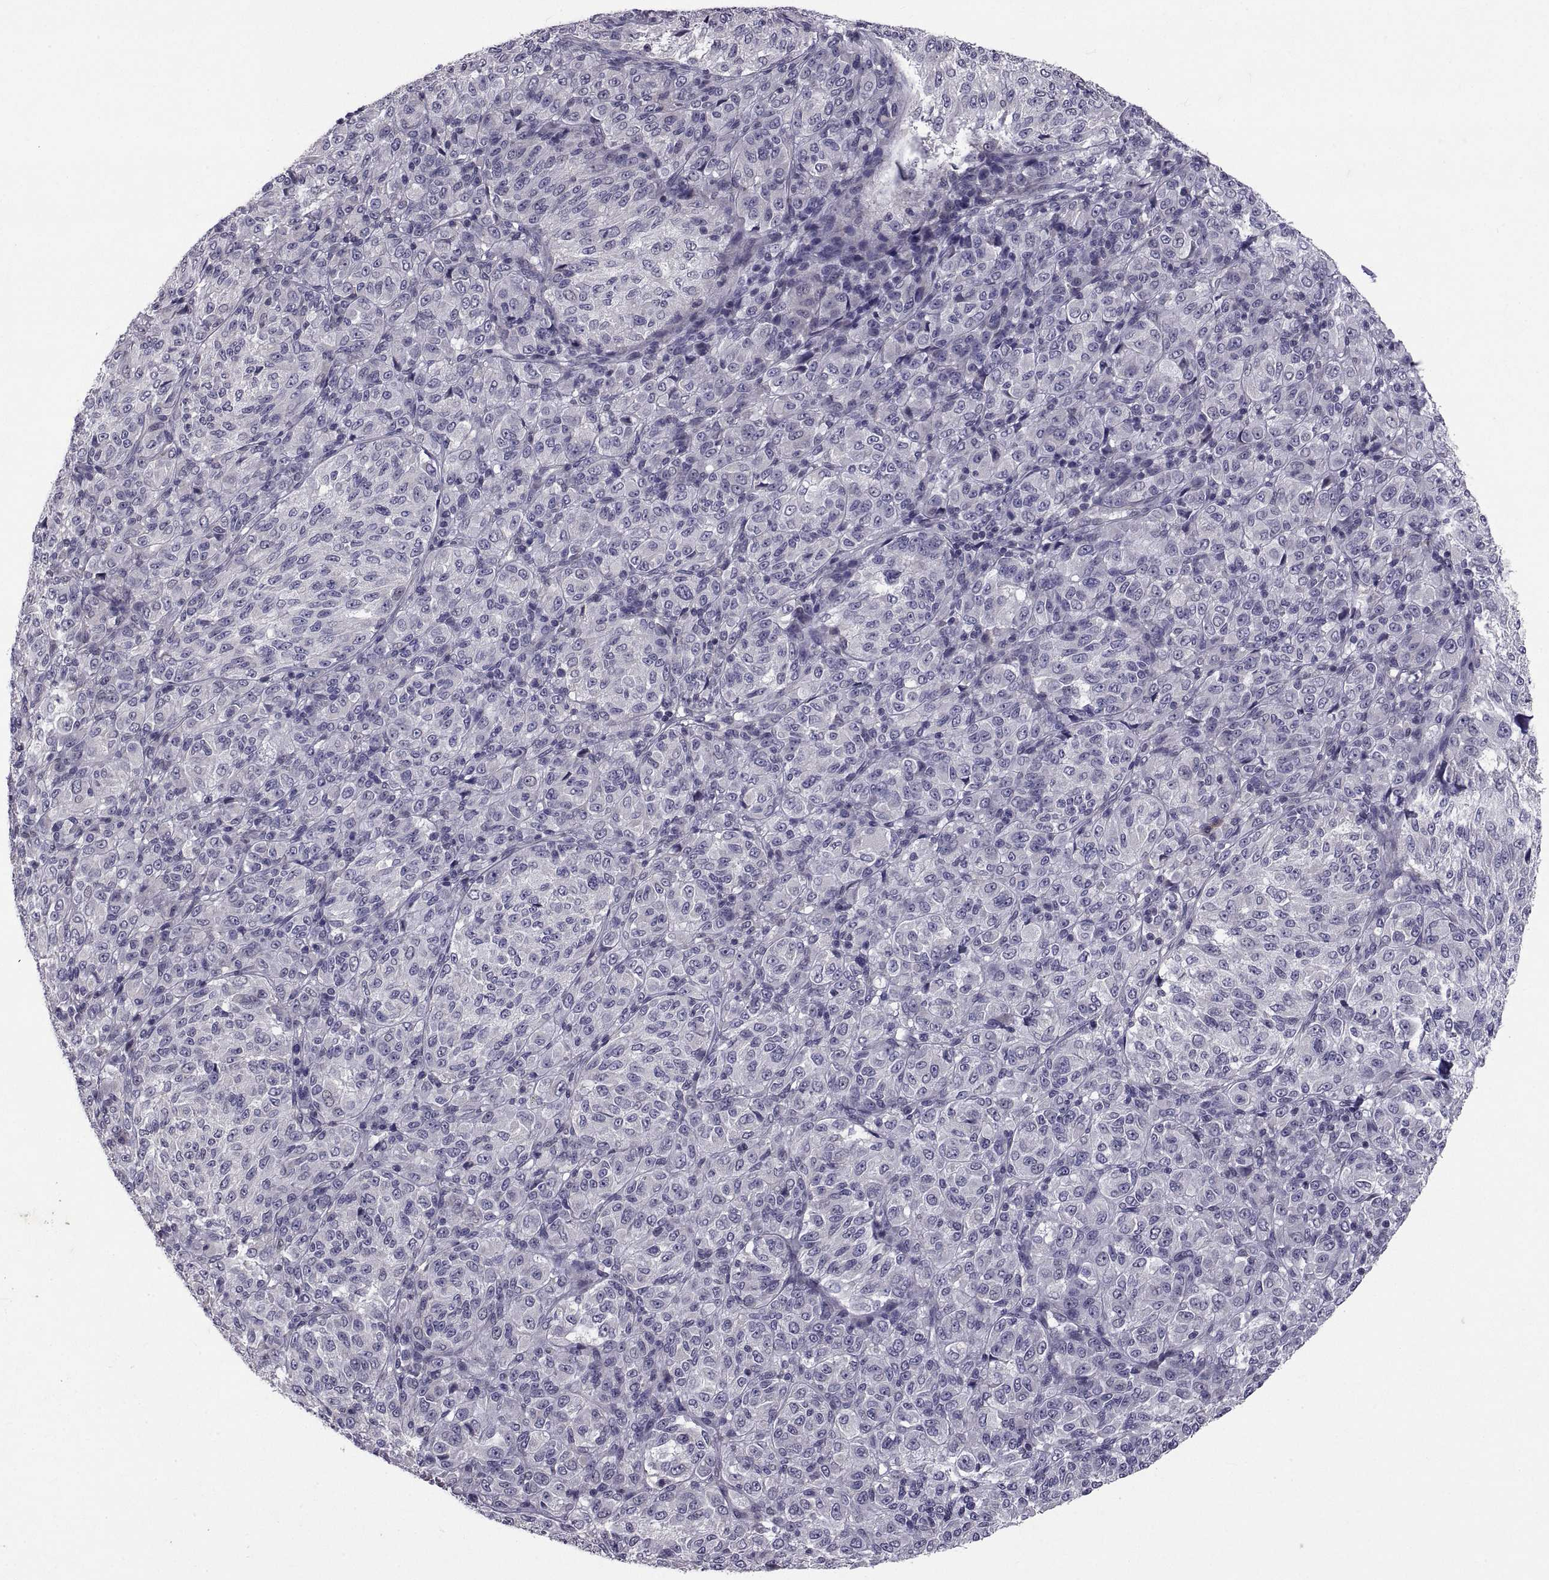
{"staining": {"intensity": "negative", "quantity": "none", "location": "none"}, "tissue": "melanoma", "cell_type": "Tumor cells", "image_type": "cancer", "snomed": [{"axis": "morphology", "description": "Malignant melanoma, Metastatic site"}, {"axis": "topography", "description": "Brain"}], "caption": "An immunohistochemistry (IHC) image of malignant melanoma (metastatic site) is shown. There is no staining in tumor cells of malignant melanoma (metastatic site).", "gene": "NPTX2", "patient": {"sex": "female", "age": 56}}